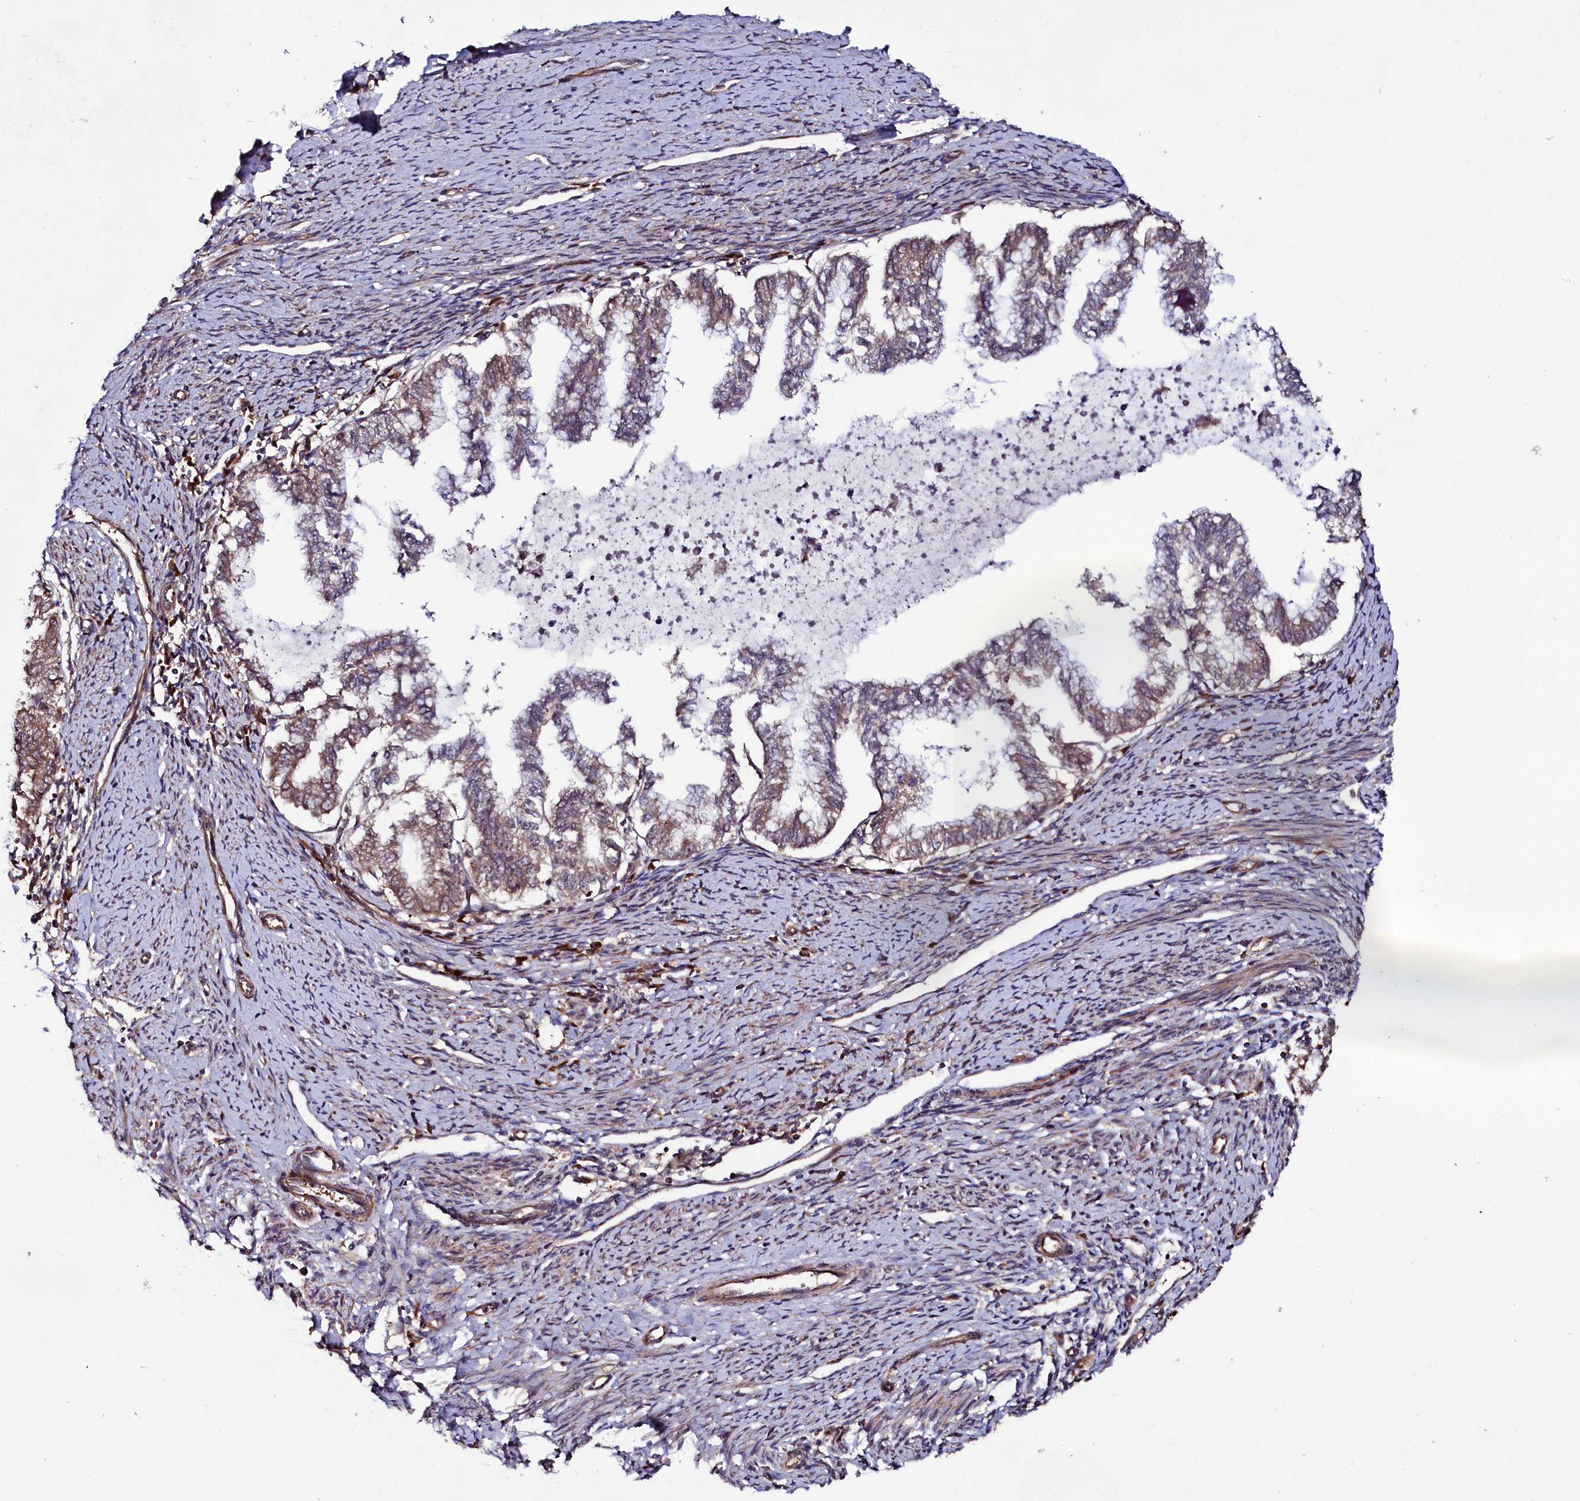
{"staining": {"intensity": "moderate", "quantity": "25%-75%", "location": "cytoplasmic/membranous"}, "tissue": "endometrial cancer", "cell_type": "Tumor cells", "image_type": "cancer", "snomed": [{"axis": "morphology", "description": "Adenocarcinoma, NOS"}, {"axis": "topography", "description": "Endometrium"}], "caption": "Immunohistochemical staining of human endometrial adenocarcinoma displays moderate cytoplasmic/membranous protein staining in approximately 25%-75% of tumor cells. (Stains: DAB (3,3'-diaminobenzidine) in brown, nuclei in blue, Microscopy: brightfield microscopy at high magnification).", "gene": "USPL1", "patient": {"sex": "female", "age": 79}}